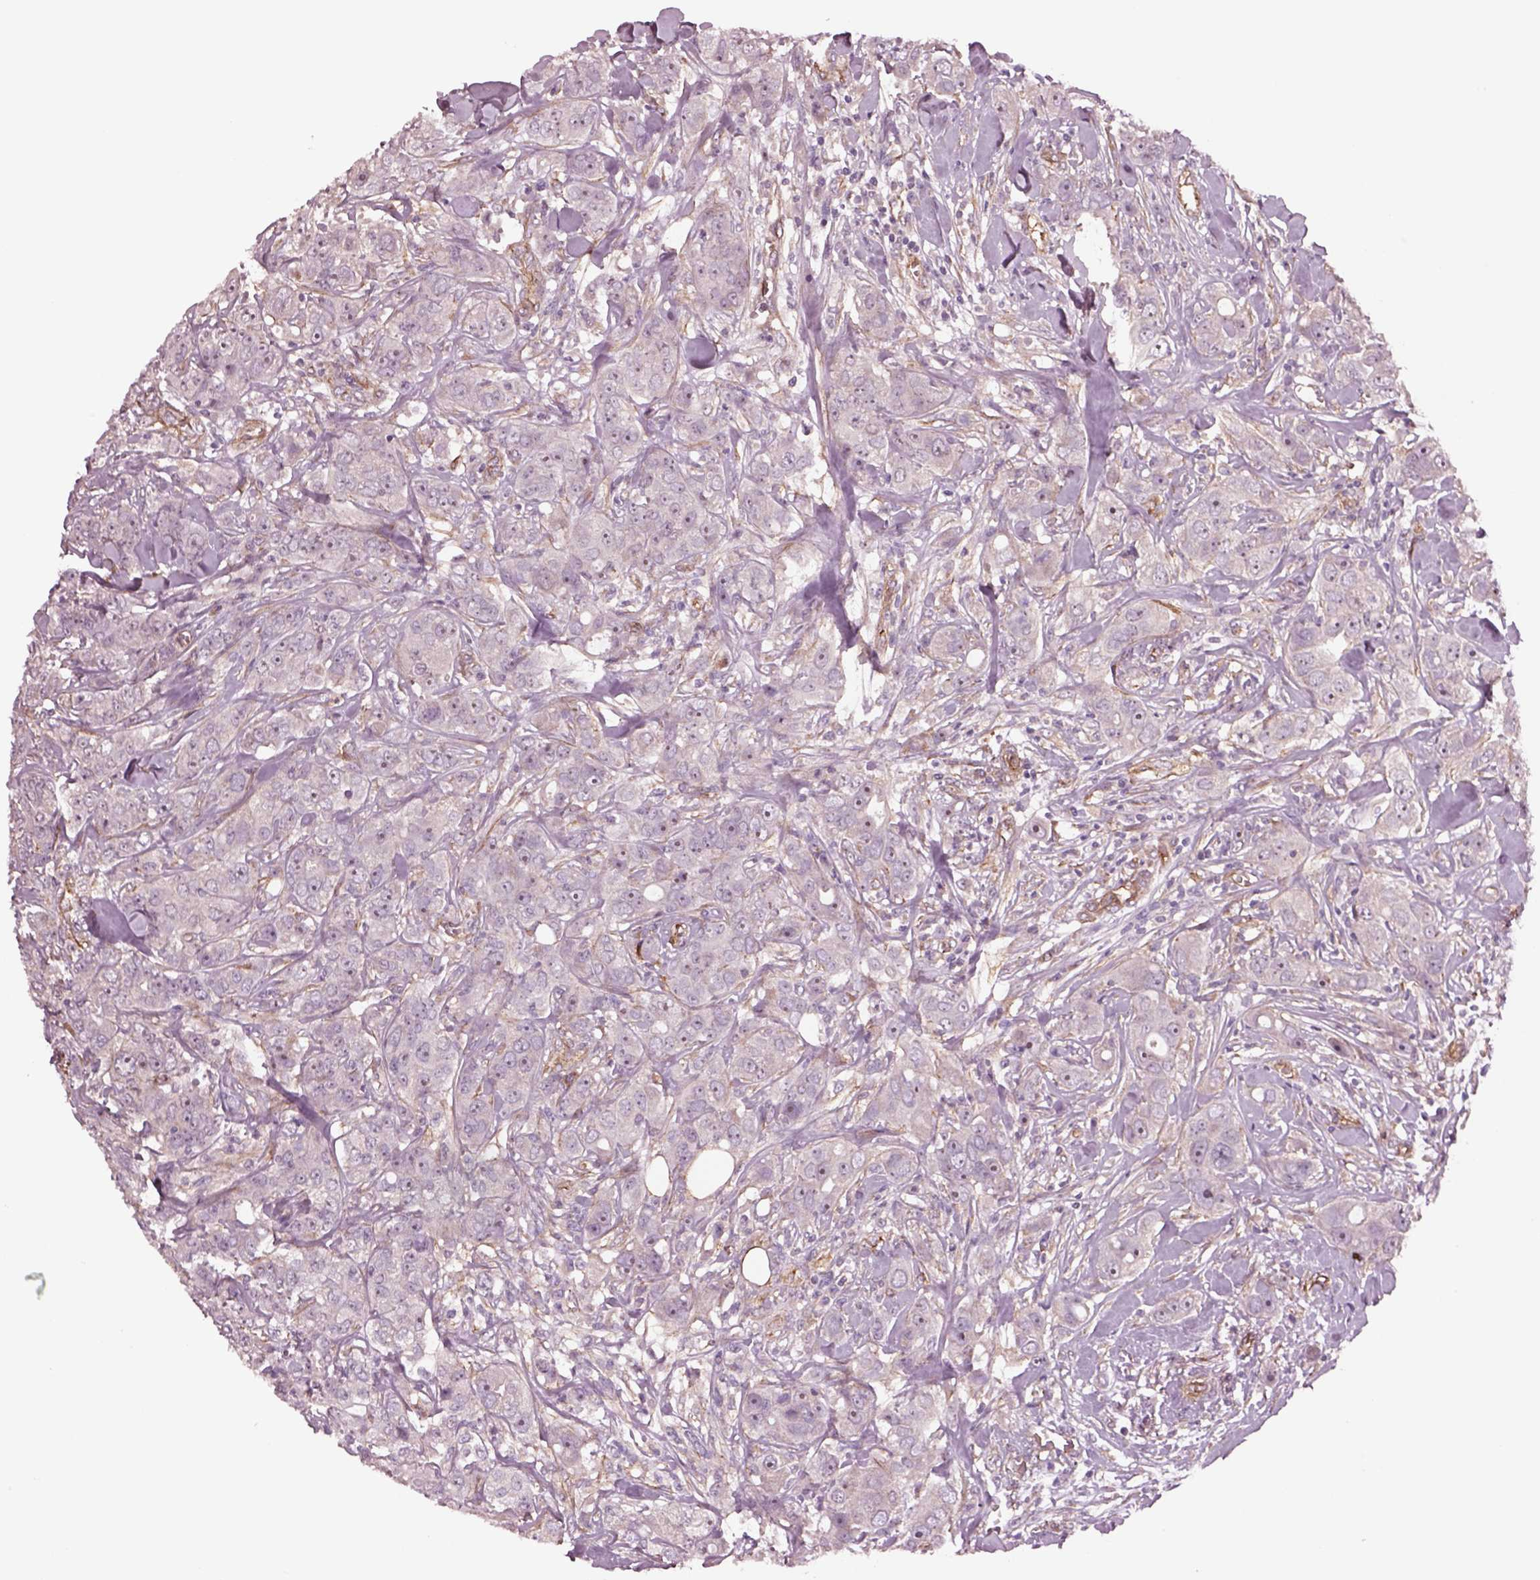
{"staining": {"intensity": "negative", "quantity": "none", "location": "none"}, "tissue": "breast cancer", "cell_type": "Tumor cells", "image_type": "cancer", "snomed": [{"axis": "morphology", "description": "Duct carcinoma"}, {"axis": "topography", "description": "Breast"}], "caption": "Breast cancer (infiltrating ductal carcinoma) was stained to show a protein in brown. There is no significant staining in tumor cells.", "gene": "HTR1B", "patient": {"sex": "female", "age": 43}}